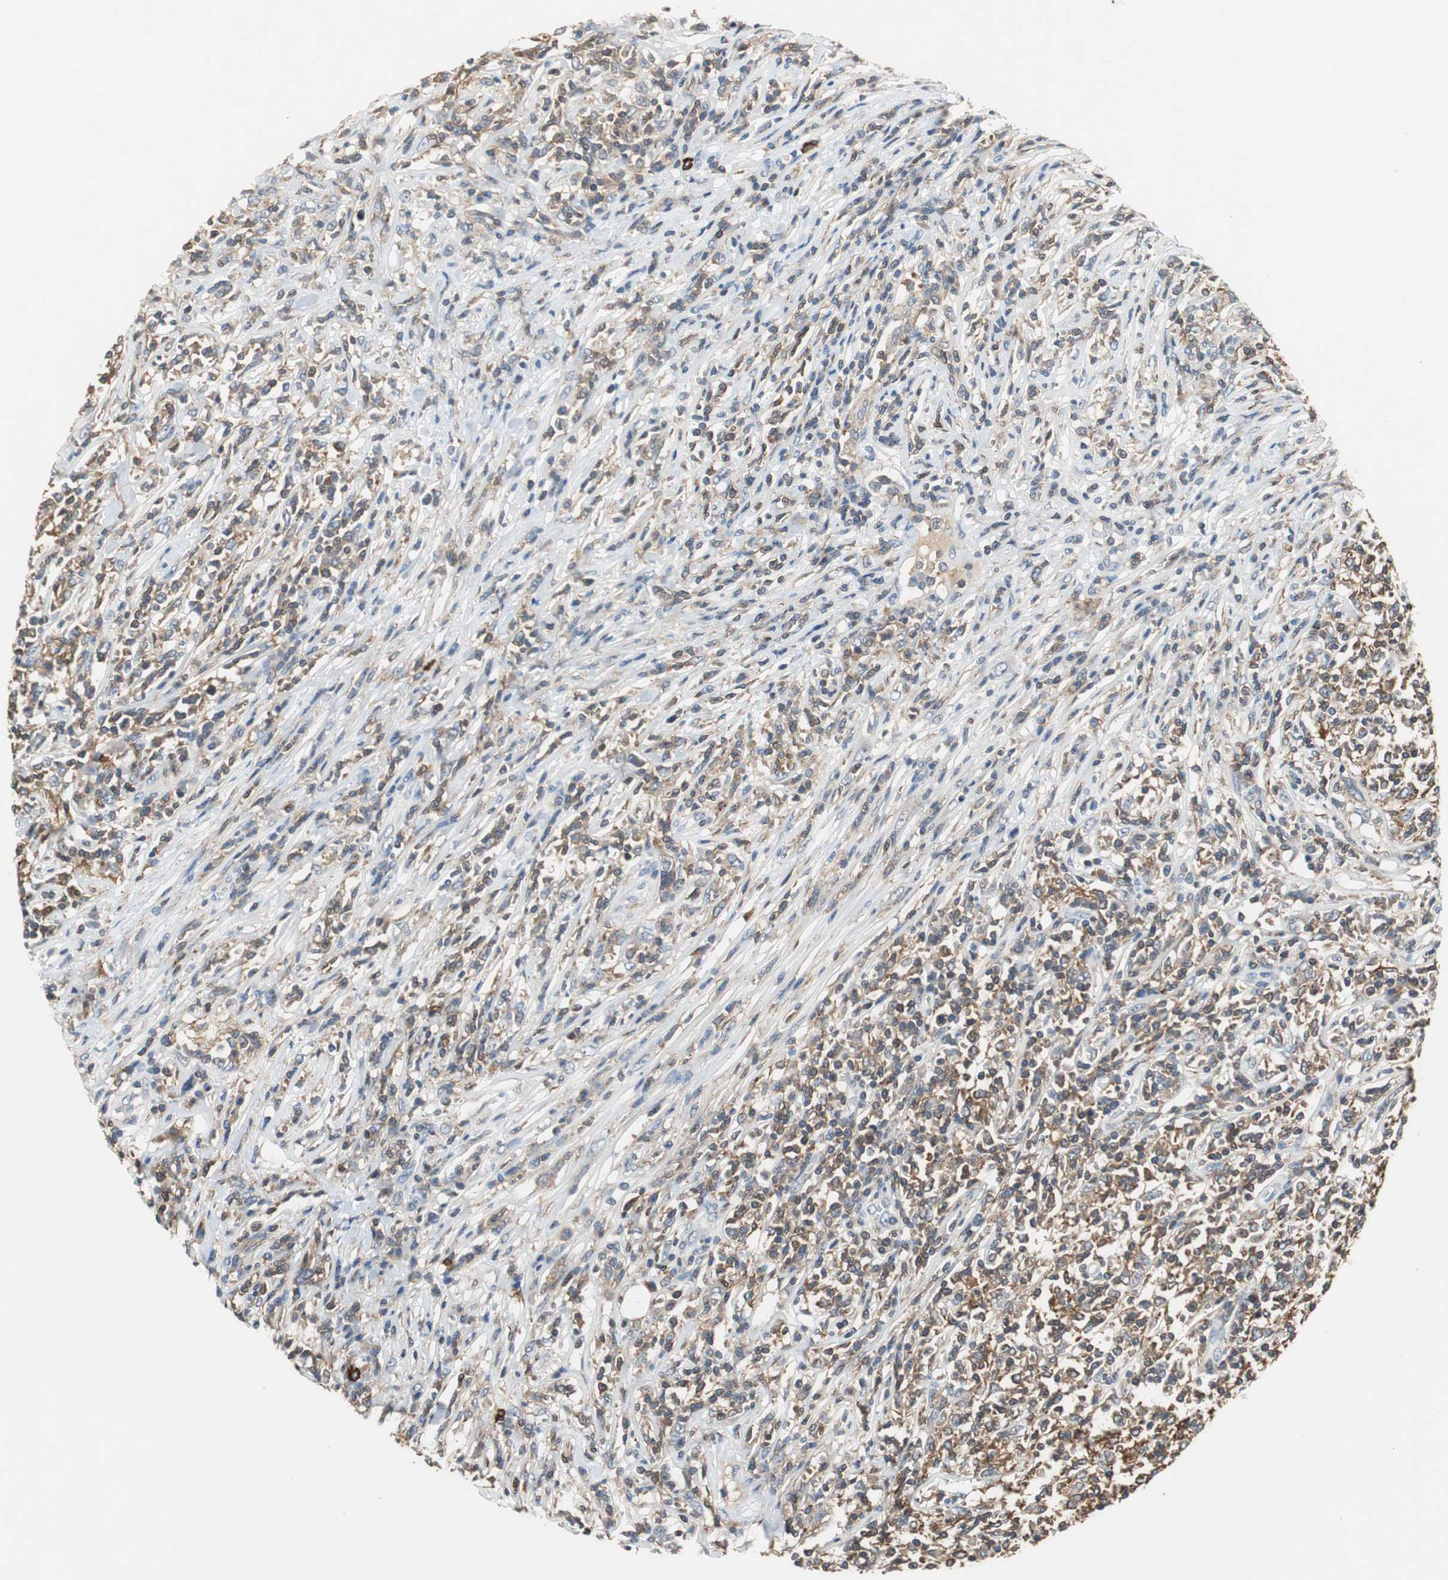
{"staining": {"intensity": "moderate", "quantity": ">75%", "location": "cytoplasmic/membranous"}, "tissue": "lymphoma", "cell_type": "Tumor cells", "image_type": "cancer", "snomed": [{"axis": "morphology", "description": "Malignant lymphoma, non-Hodgkin's type, High grade"}, {"axis": "topography", "description": "Lymph node"}], "caption": "A high-resolution micrograph shows immunohistochemistry (IHC) staining of high-grade malignant lymphoma, non-Hodgkin's type, which exhibits moderate cytoplasmic/membranous expression in approximately >75% of tumor cells. The staining is performed using DAB (3,3'-diaminobenzidine) brown chromogen to label protein expression. The nuclei are counter-stained blue using hematoxylin.", "gene": "SLC19A2", "patient": {"sex": "female", "age": 84}}